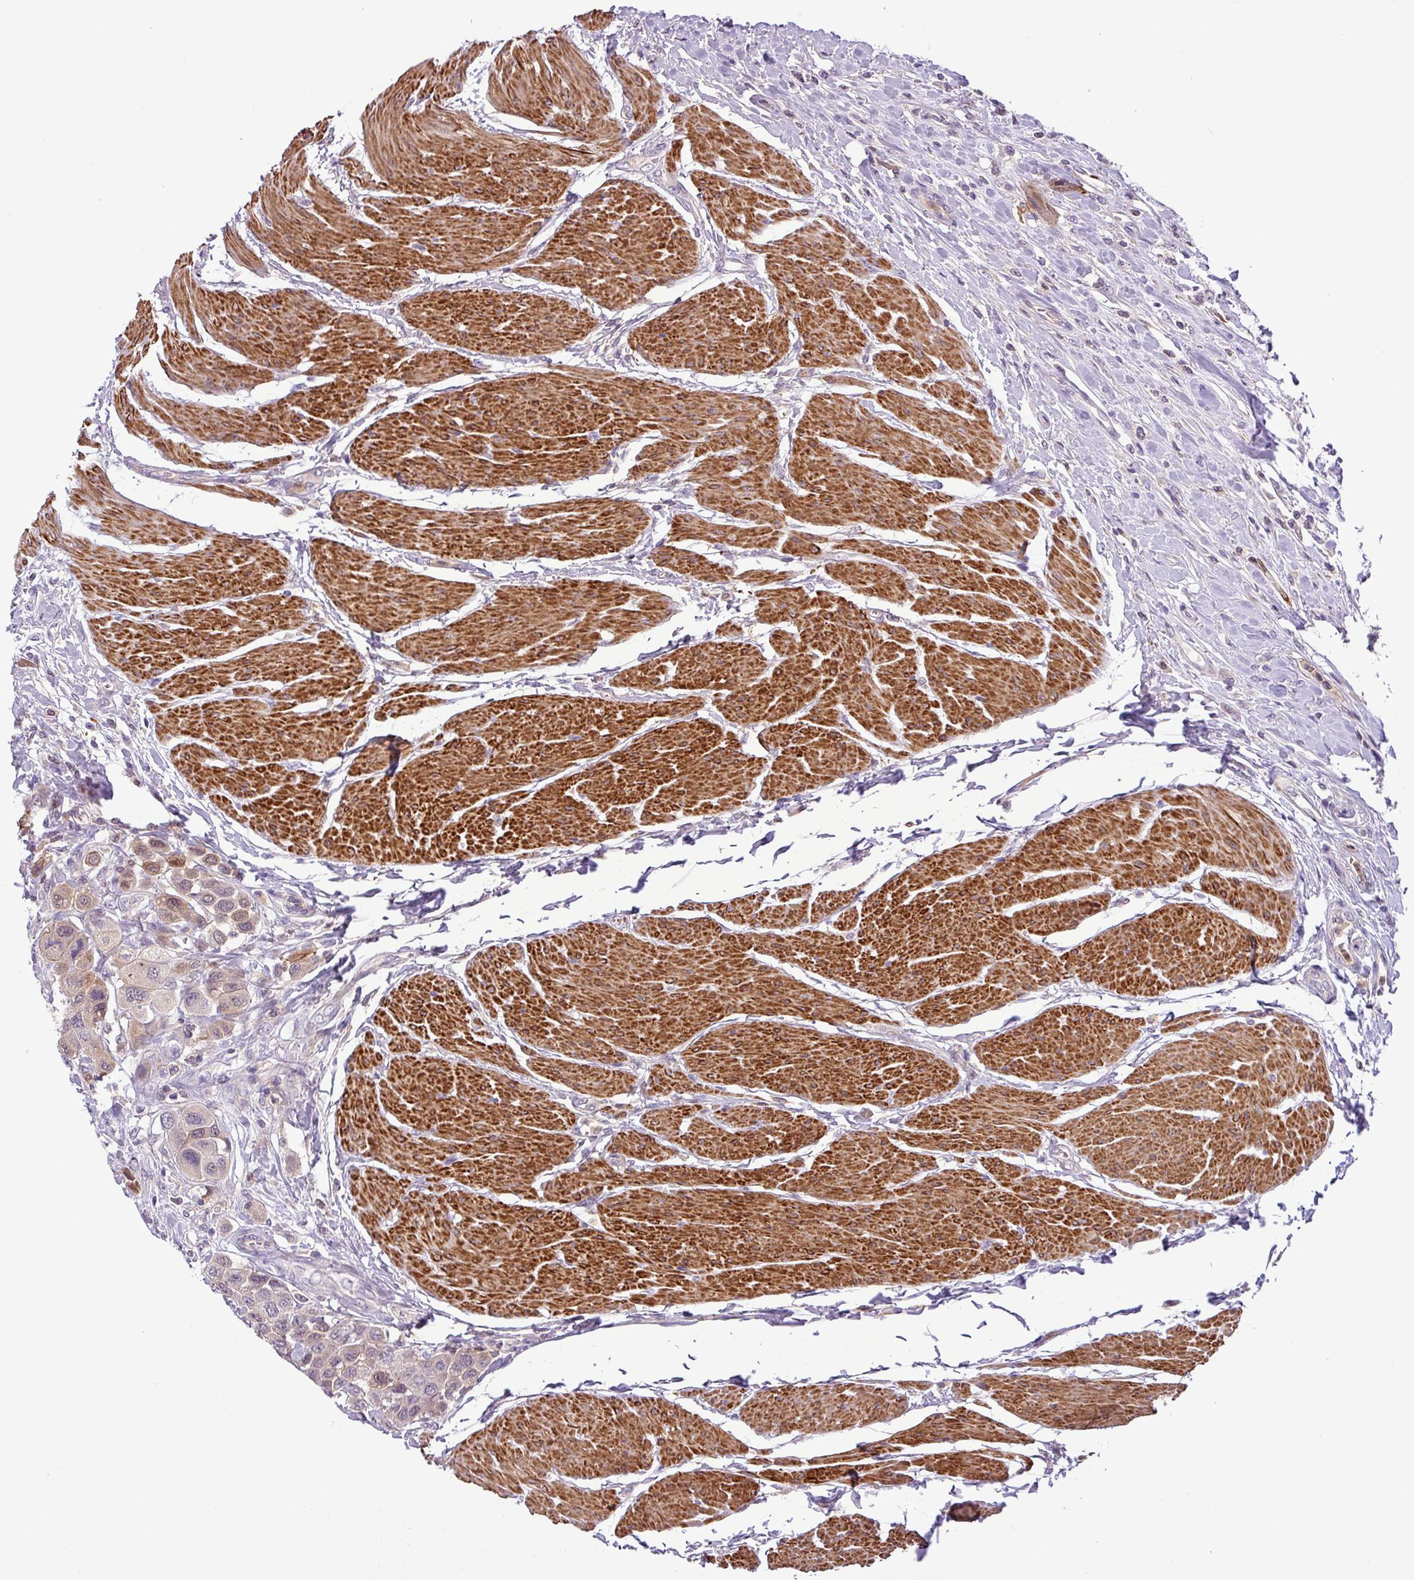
{"staining": {"intensity": "moderate", "quantity": "25%-75%", "location": "cytoplasmic/membranous"}, "tissue": "urothelial cancer", "cell_type": "Tumor cells", "image_type": "cancer", "snomed": [{"axis": "morphology", "description": "Urothelial carcinoma, High grade"}, {"axis": "topography", "description": "Urinary bladder"}], "caption": "Immunohistochemistry (IHC) staining of urothelial cancer, which demonstrates medium levels of moderate cytoplasmic/membranous positivity in approximately 25%-75% of tumor cells indicating moderate cytoplasmic/membranous protein positivity. The staining was performed using DAB (3,3'-diaminobenzidine) (brown) for protein detection and nuclei were counterstained in hematoxylin (blue).", "gene": "NBEAL2", "patient": {"sex": "male", "age": 50}}